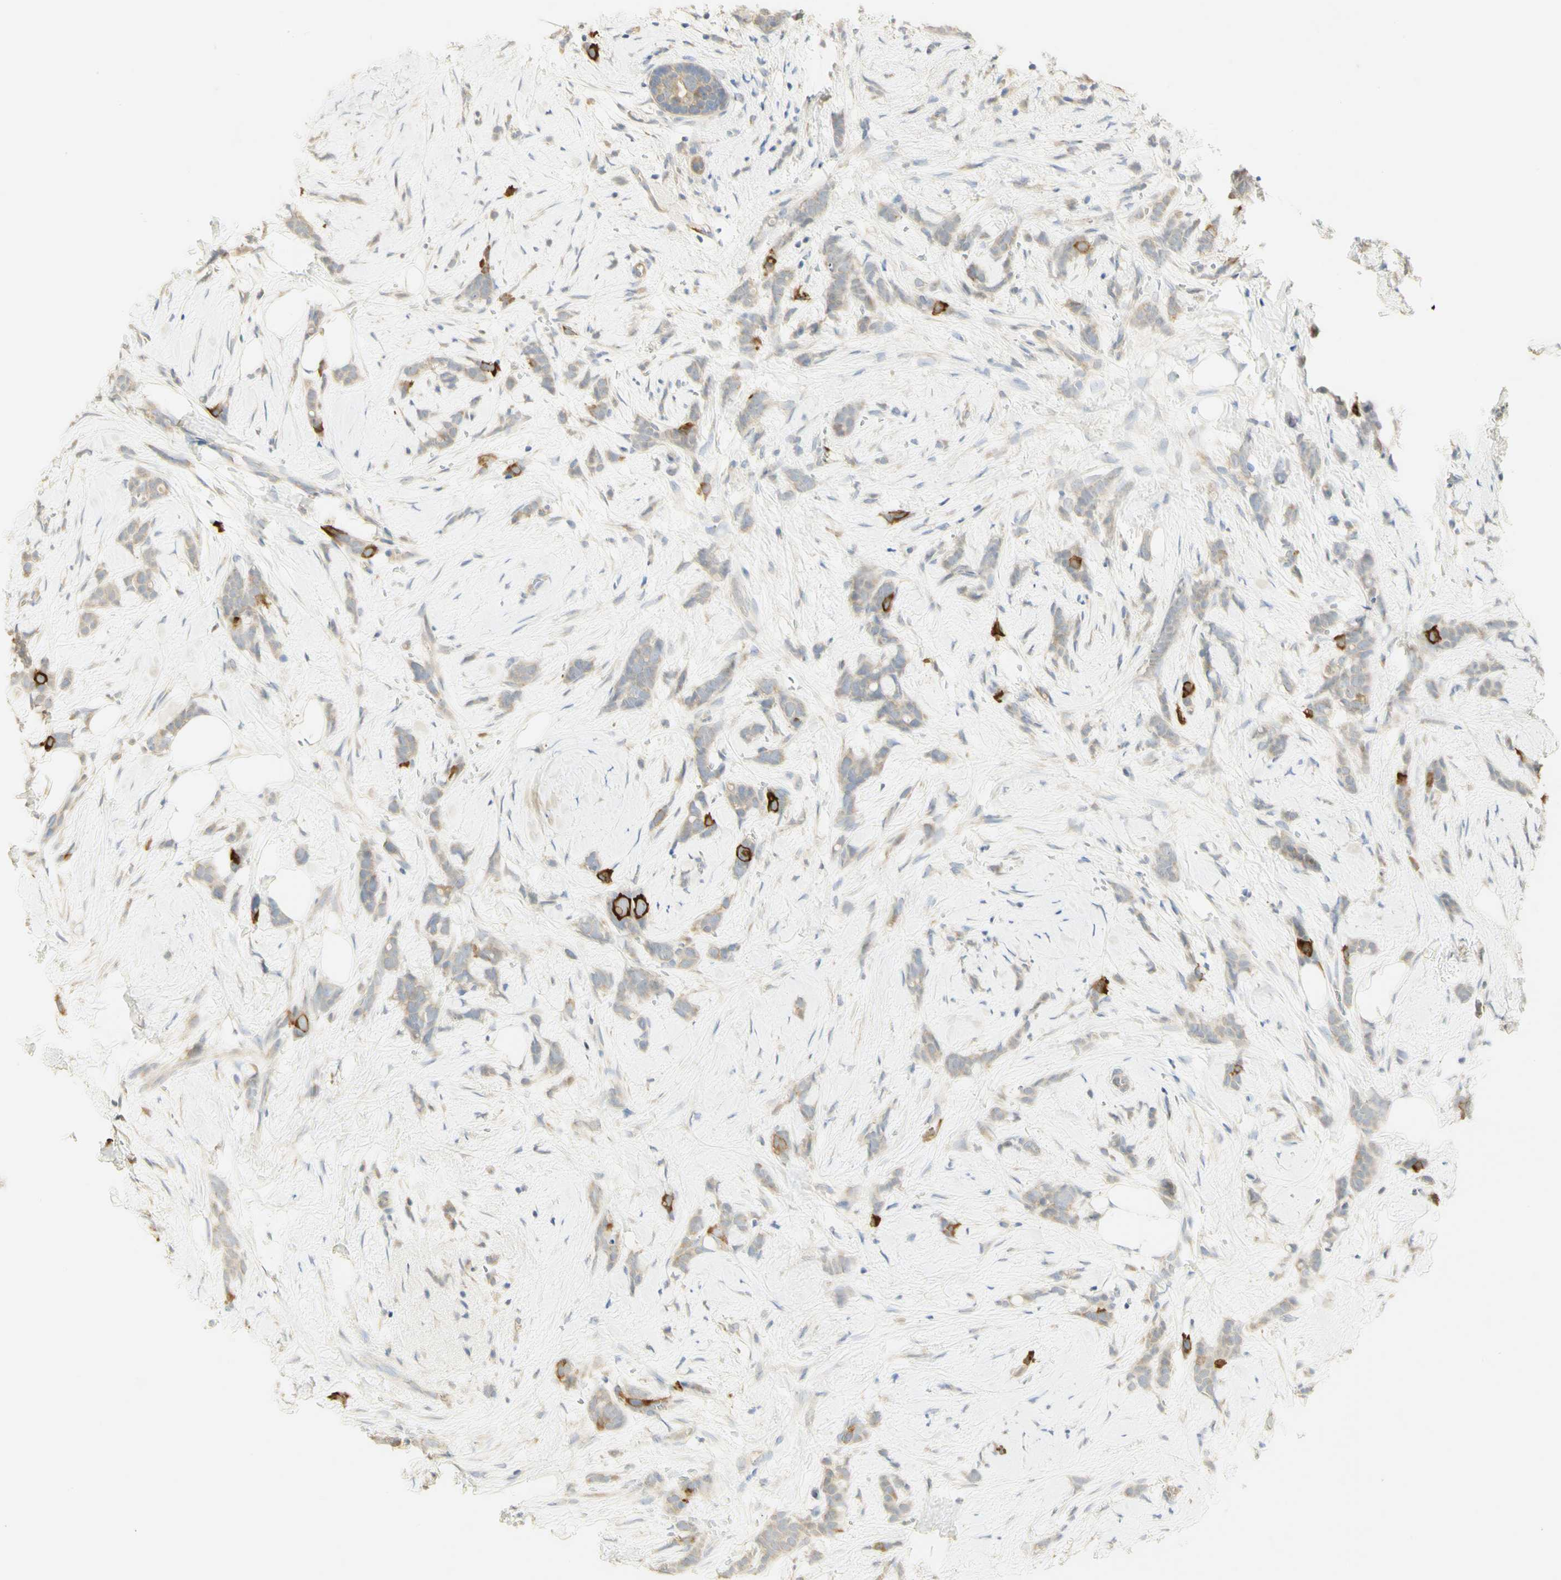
{"staining": {"intensity": "strong", "quantity": "<25%", "location": "cytoplasmic/membranous"}, "tissue": "breast cancer", "cell_type": "Tumor cells", "image_type": "cancer", "snomed": [{"axis": "morphology", "description": "Lobular carcinoma, in situ"}, {"axis": "morphology", "description": "Lobular carcinoma"}, {"axis": "topography", "description": "Breast"}], "caption": "IHC staining of breast cancer (lobular carcinoma), which demonstrates medium levels of strong cytoplasmic/membranous expression in about <25% of tumor cells indicating strong cytoplasmic/membranous protein expression. The staining was performed using DAB (3,3'-diaminobenzidine) (brown) for protein detection and nuclei were counterstained in hematoxylin (blue).", "gene": "KIF11", "patient": {"sex": "female", "age": 41}}